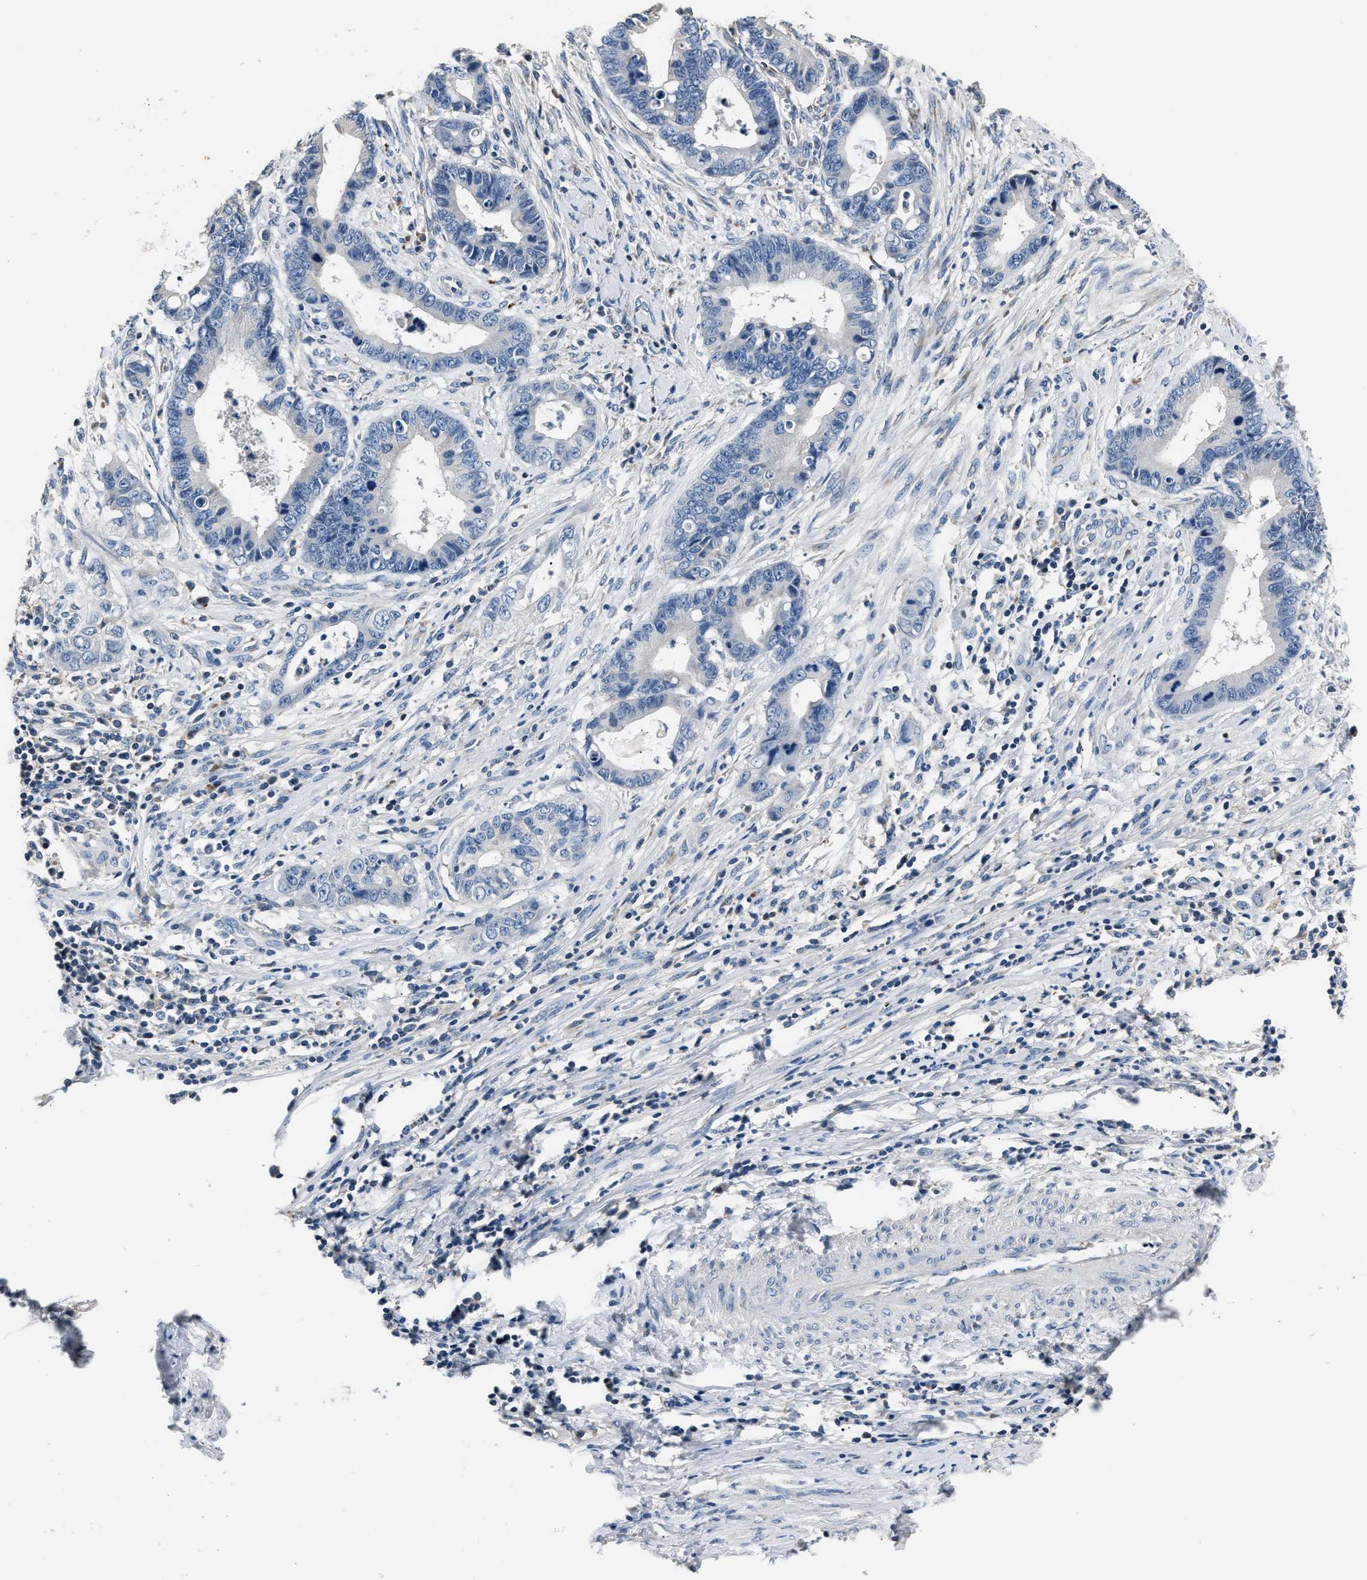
{"staining": {"intensity": "negative", "quantity": "none", "location": "none"}, "tissue": "cervical cancer", "cell_type": "Tumor cells", "image_type": "cancer", "snomed": [{"axis": "morphology", "description": "Adenocarcinoma, NOS"}, {"axis": "topography", "description": "Cervix"}], "caption": "High power microscopy photomicrograph of an immunohistochemistry micrograph of cervical cancer (adenocarcinoma), revealing no significant expression in tumor cells.", "gene": "DNAJC24", "patient": {"sex": "female", "age": 44}}